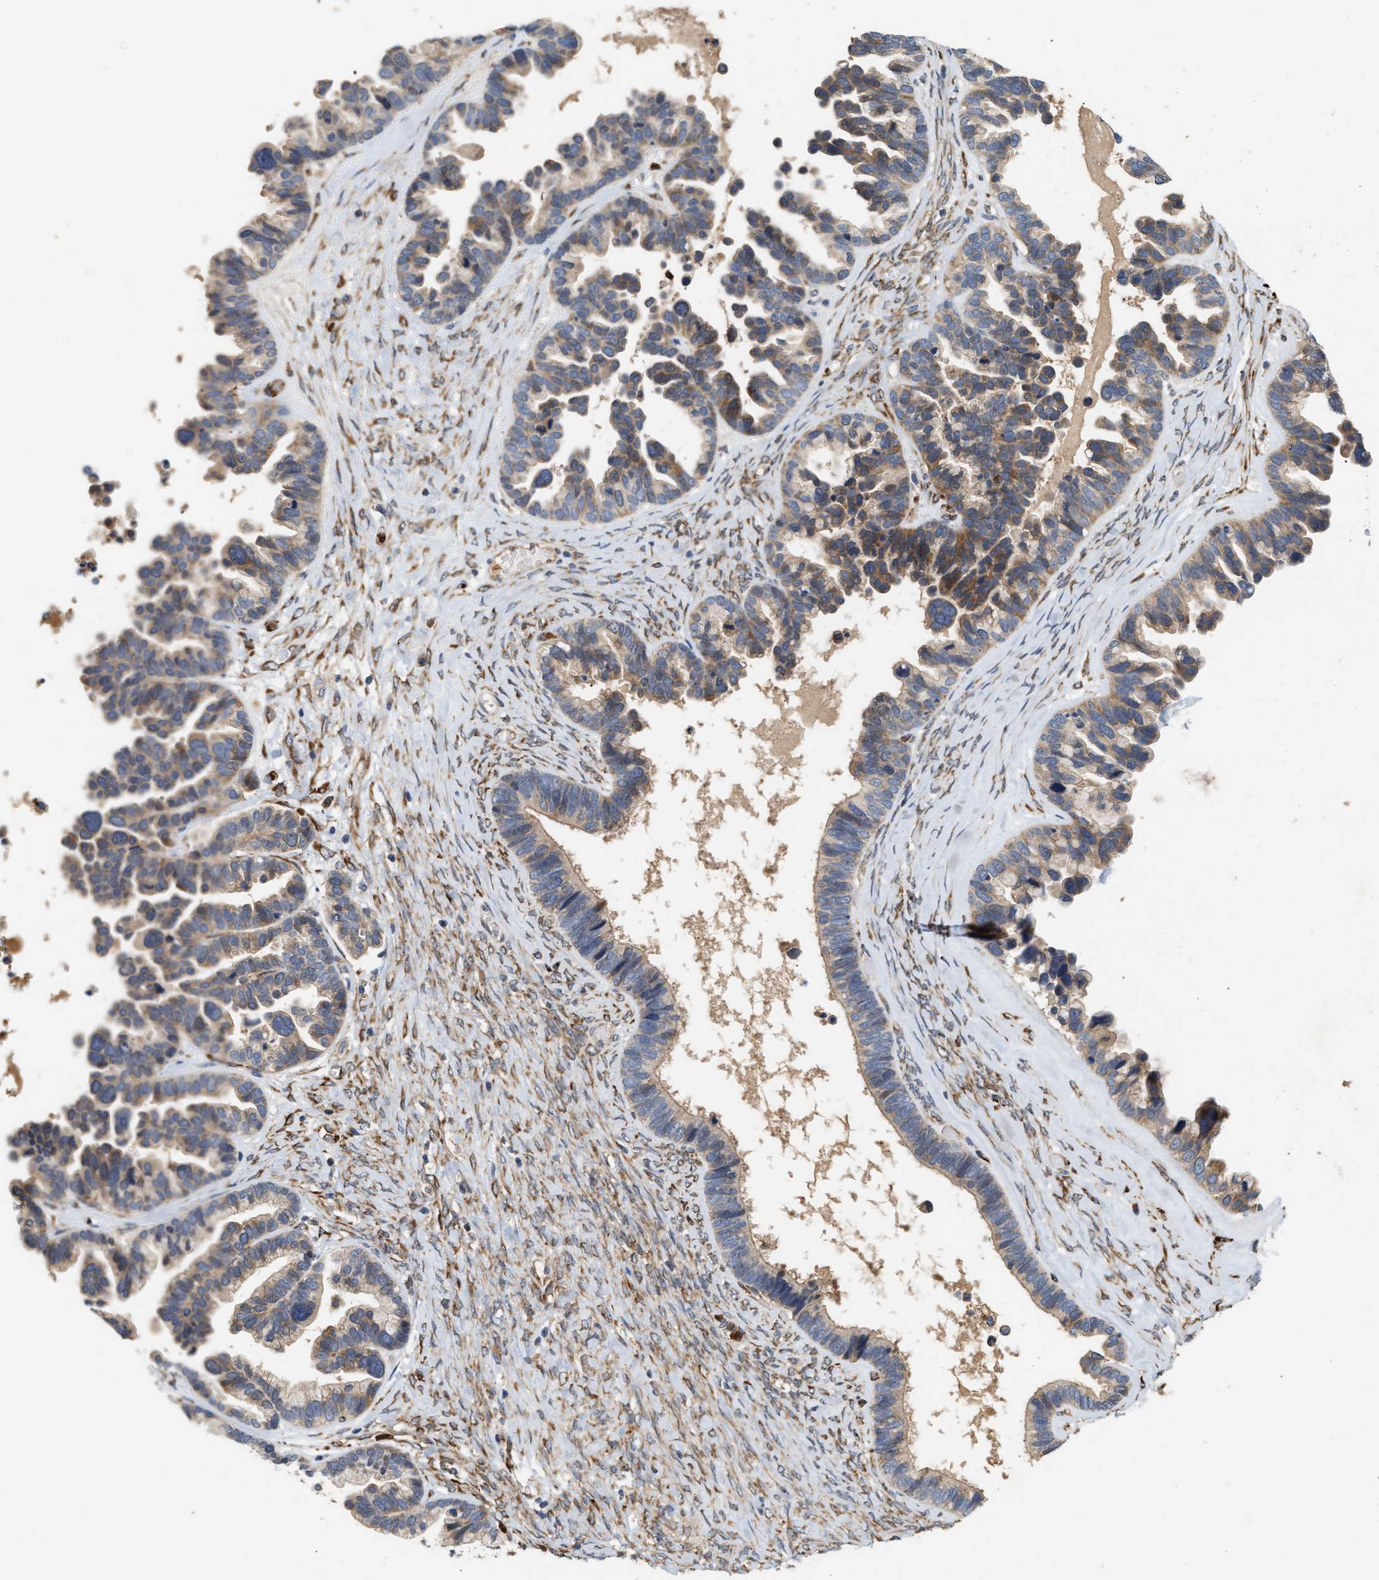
{"staining": {"intensity": "moderate", "quantity": ">75%", "location": "cytoplasmic/membranous"}, "tissue": "ovarian cancer", "cell_type": "Tumor cells", "image_type": "cancer", "snomed": [{"axis": "morphology", "description": "Cystadenocarcinoma, serous, NOS"}, {"axis": "topography", "description": "Ovary"}], "caption": "Protein expression by immunohistochemistry (IHC) demonstrates moderate cytoplasmic/membranous staining in approximately >75% of tumor cells in ovarian serous cystadenocarcinoma. (brown staining indicates protein expression, while blue staining denotes nuclei).", "gene": "PLCD1", "patient": {"sex": "female", "age": 56}}